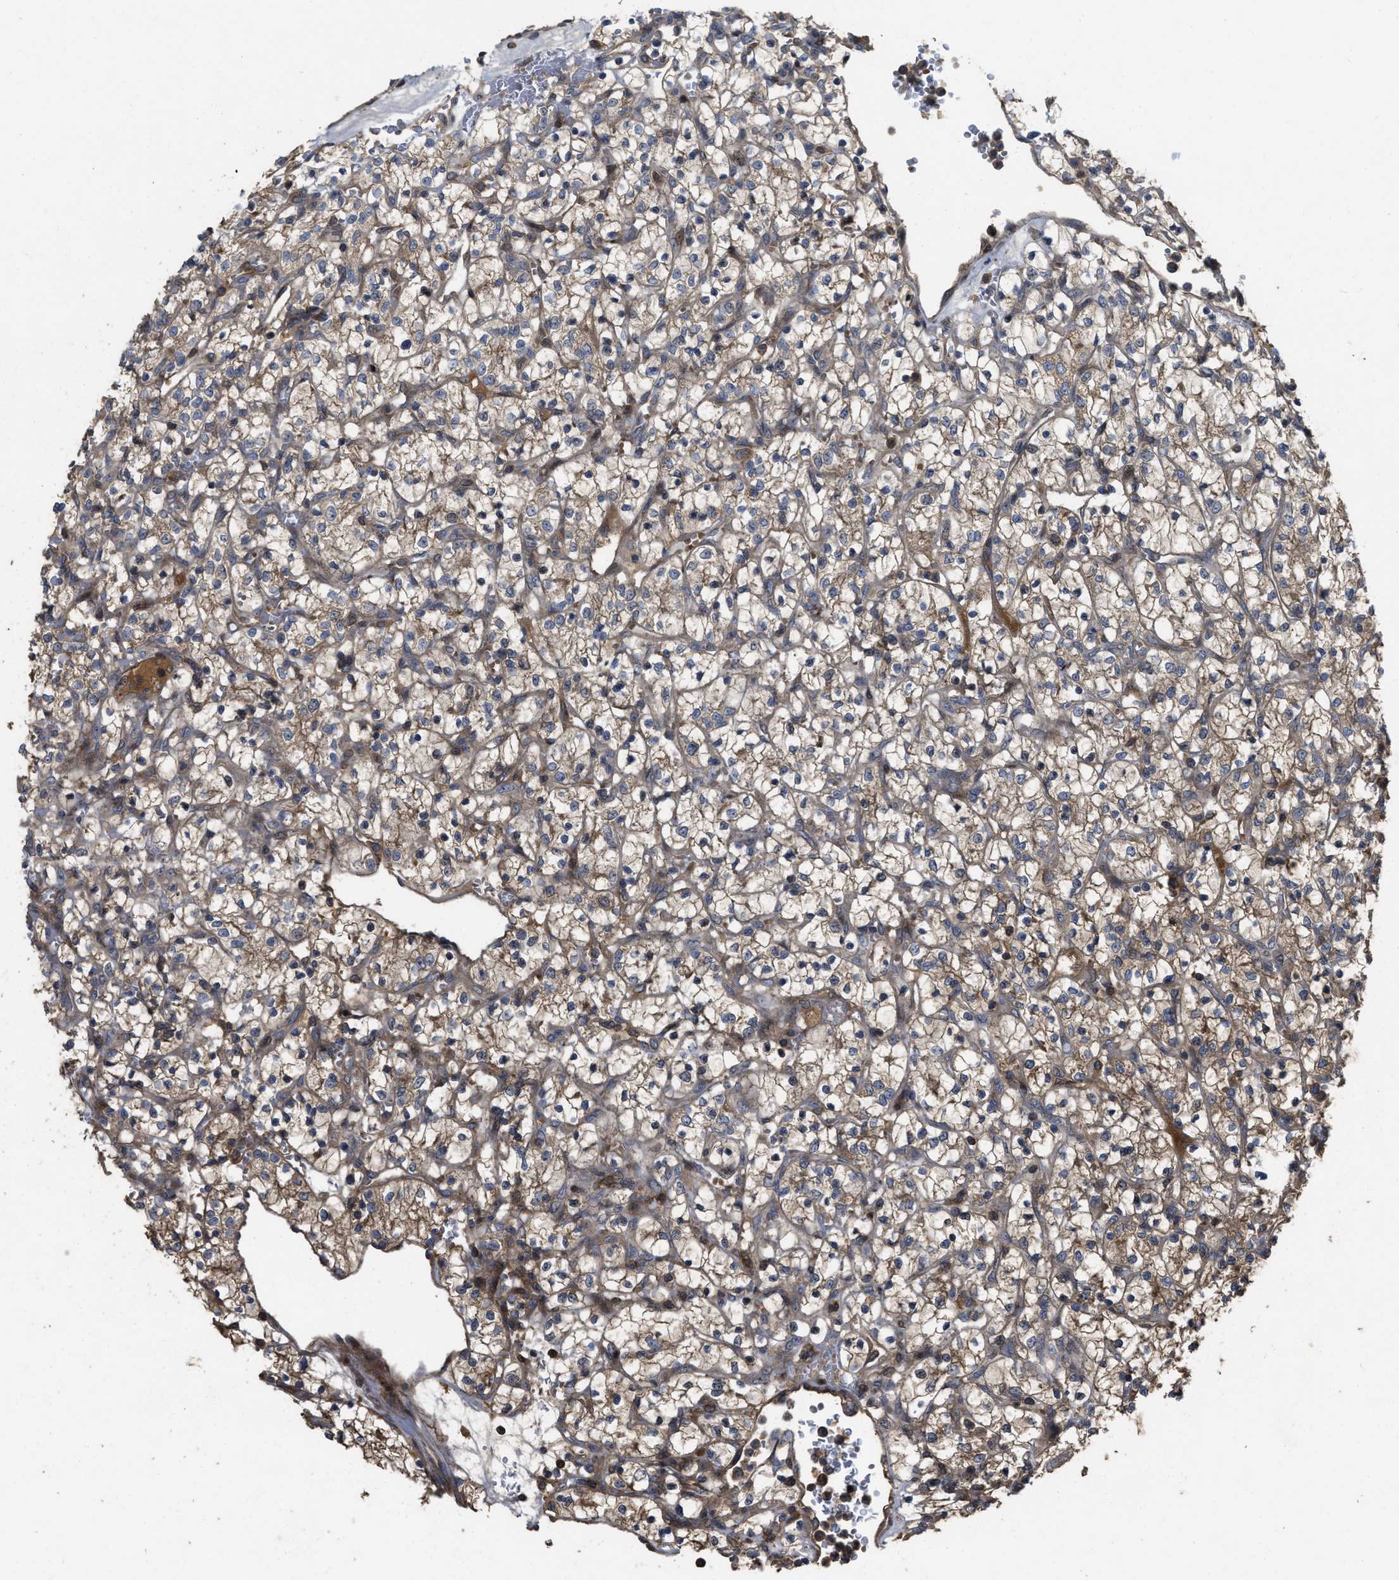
{"staining": {"intensity": "weak", "quantity": ">75%", "location": "cytoplasmic/membranous"}, "tissue": "renal cancer", "cell_type": "Tumor cells", "image_type": "cancer", "snomed": [{"axis": "morphology", "description": "Adenocarcinoma, NOS"}, {"axis": "topography", "description": "Kidney"}], "caption": "Human renal cancer stained for a protein (brown) displays weak cytoplasmic/membranous positive positivity in about >75% of tumor cells.", "gene": "CBR3", "patient": {"sex": "female", "age": 69}}